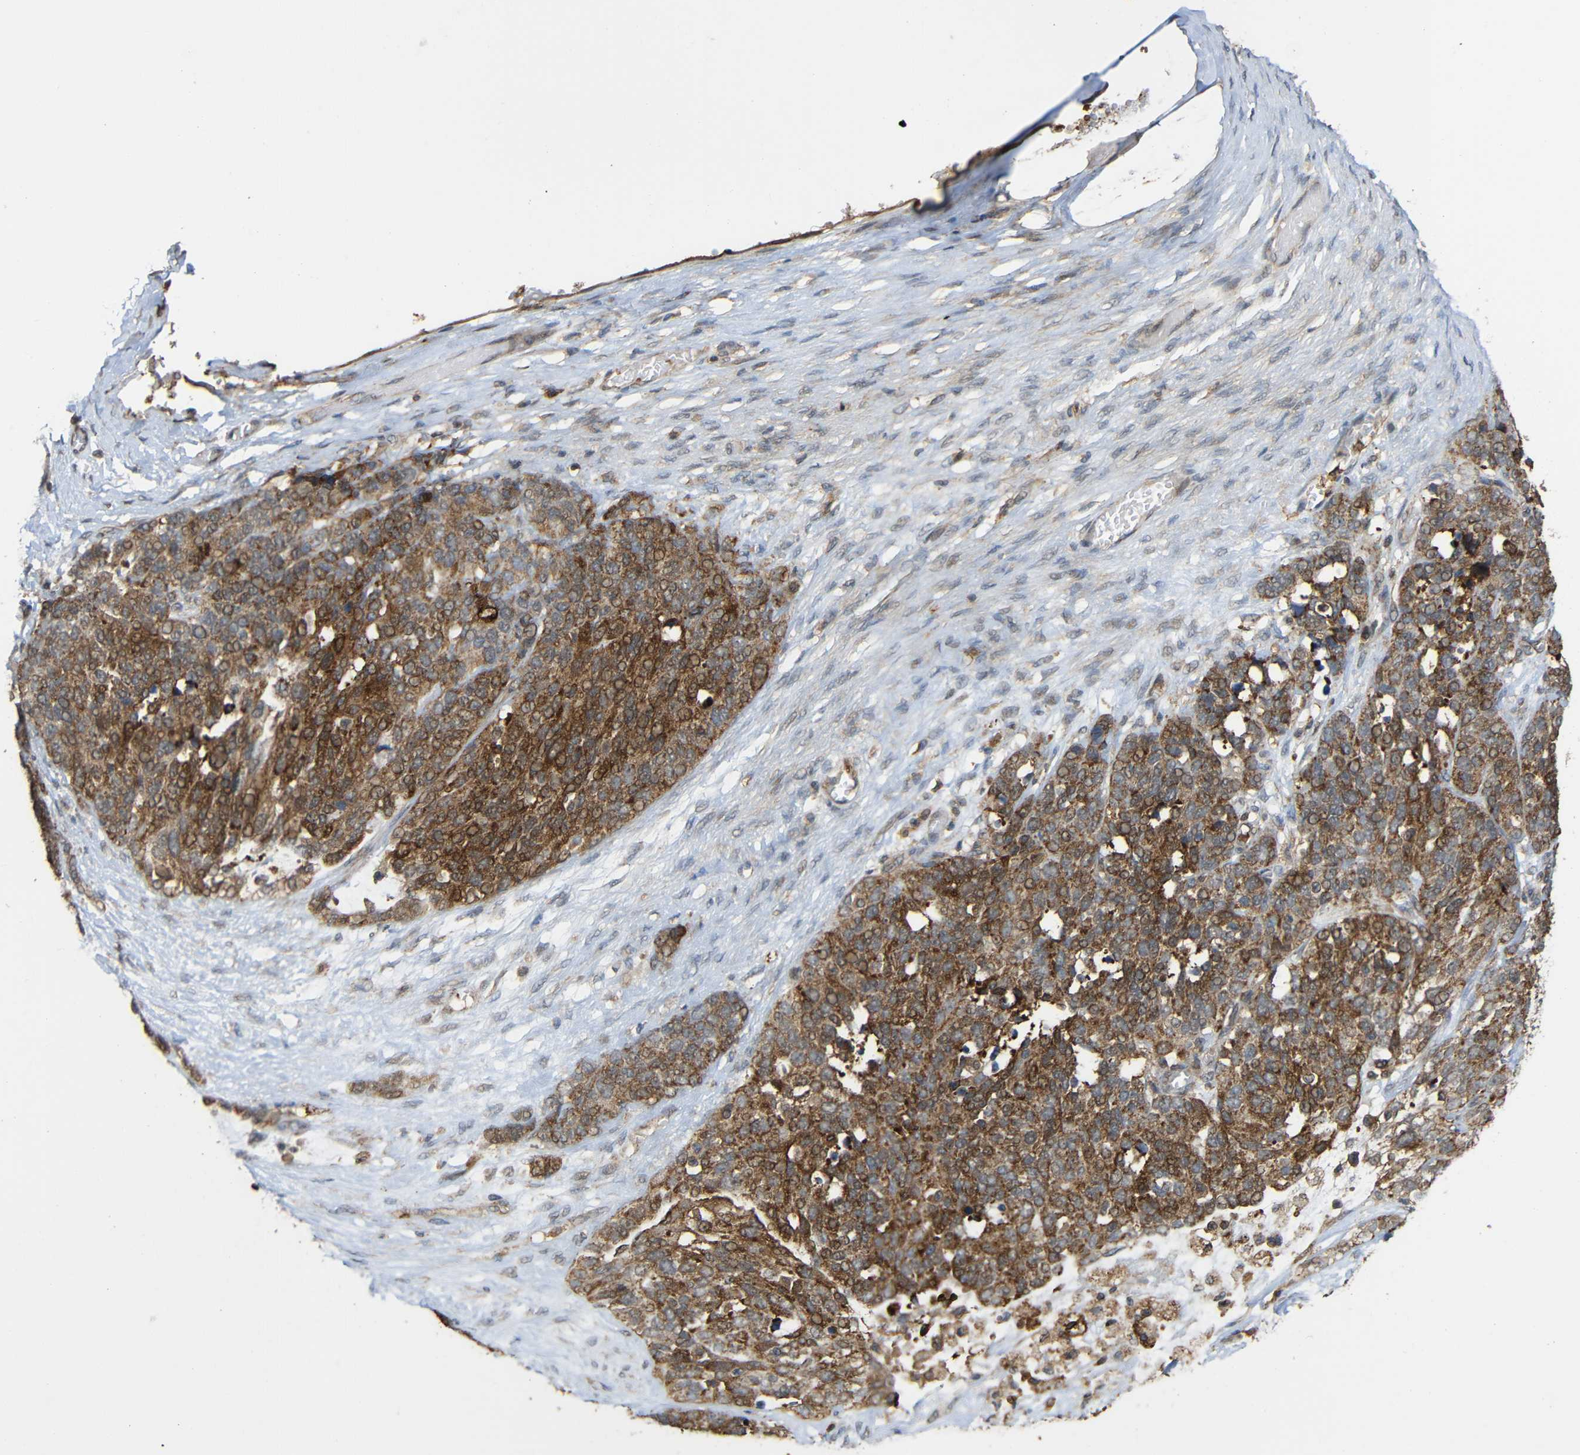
{"staining": {"intensity": "moderate", "quantity": ">75%", "location": "cytoplasmic/membranous"}, "tissue": "ovarian cancer", "cell_type": "Tumor cells", "image_type": "cancer", "snomed": [{"axis": "morphology", "description": "Cystadenocarcinoma, serous, NOS"}, {"axis": "topography", "description": "Ovary"}], "caption": "Tumor cells display medium levels of moderate cytoplasmic/membranous expression in approximately >75% of cells in human ovarian cancer.", "gene": "C1GALT1", "patient": {"sex": "female", "age": 44}}